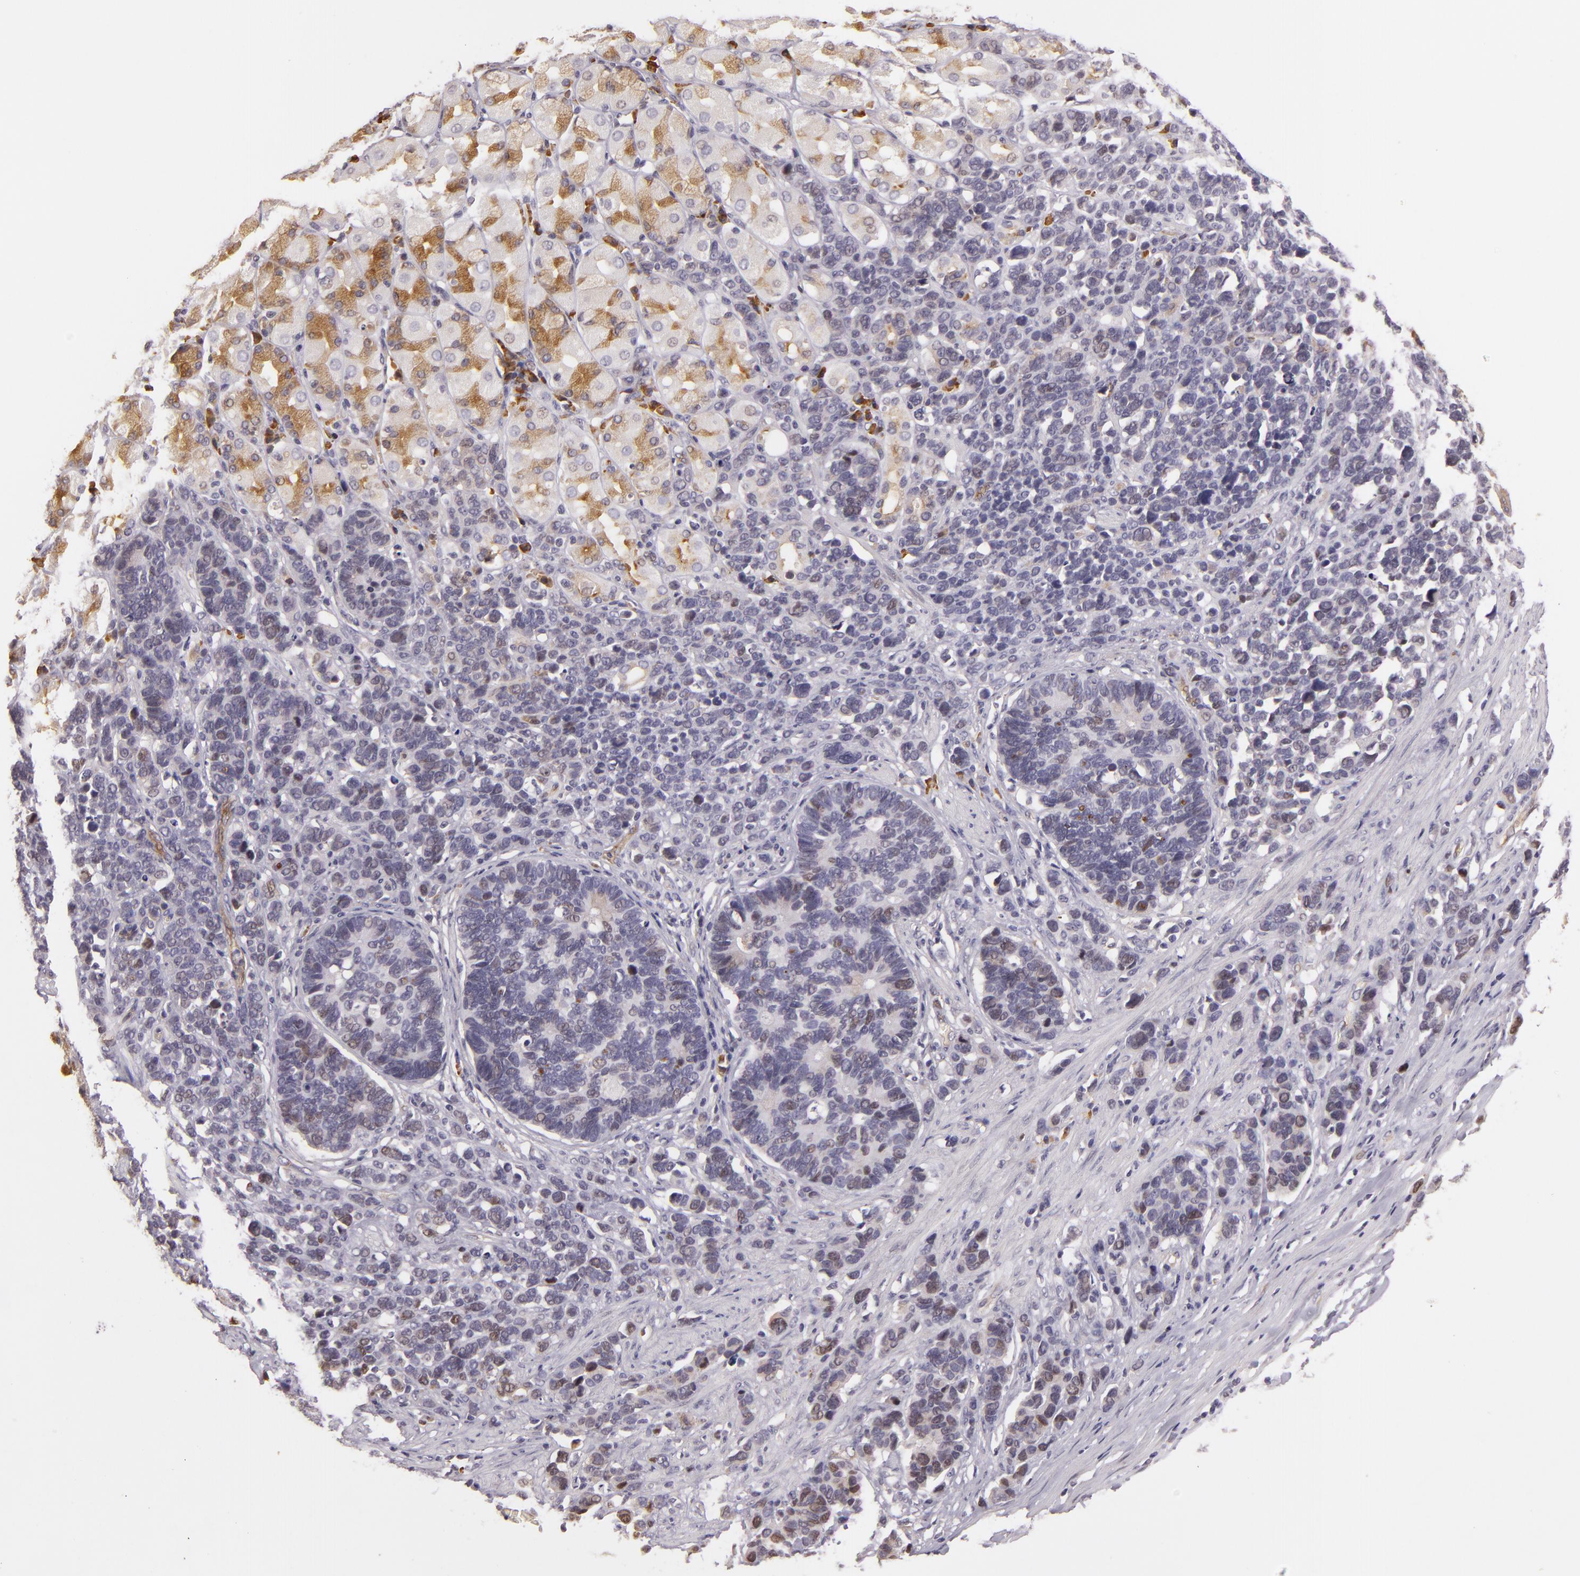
{"staining": {"intensity": "weak", "quantity": "<25%", "location": "nuclear"}, "tissue": "stomach cancer", "cell_type": "Tumor cells", "image_type": "cancer", "snomed": [{"axis": "morphology", "description": "Adenocarcinoma, NOS"}, {"axis": "topography", "description": "Stomach, upper"}], "caption": "This is an immunohistochemistry (IHC) image of human stomach cancer (adenocarcinoma). There is no expression in tumor cells.", "gene": "SYTL4", "patient": {"sex": "male", "age": 71}}